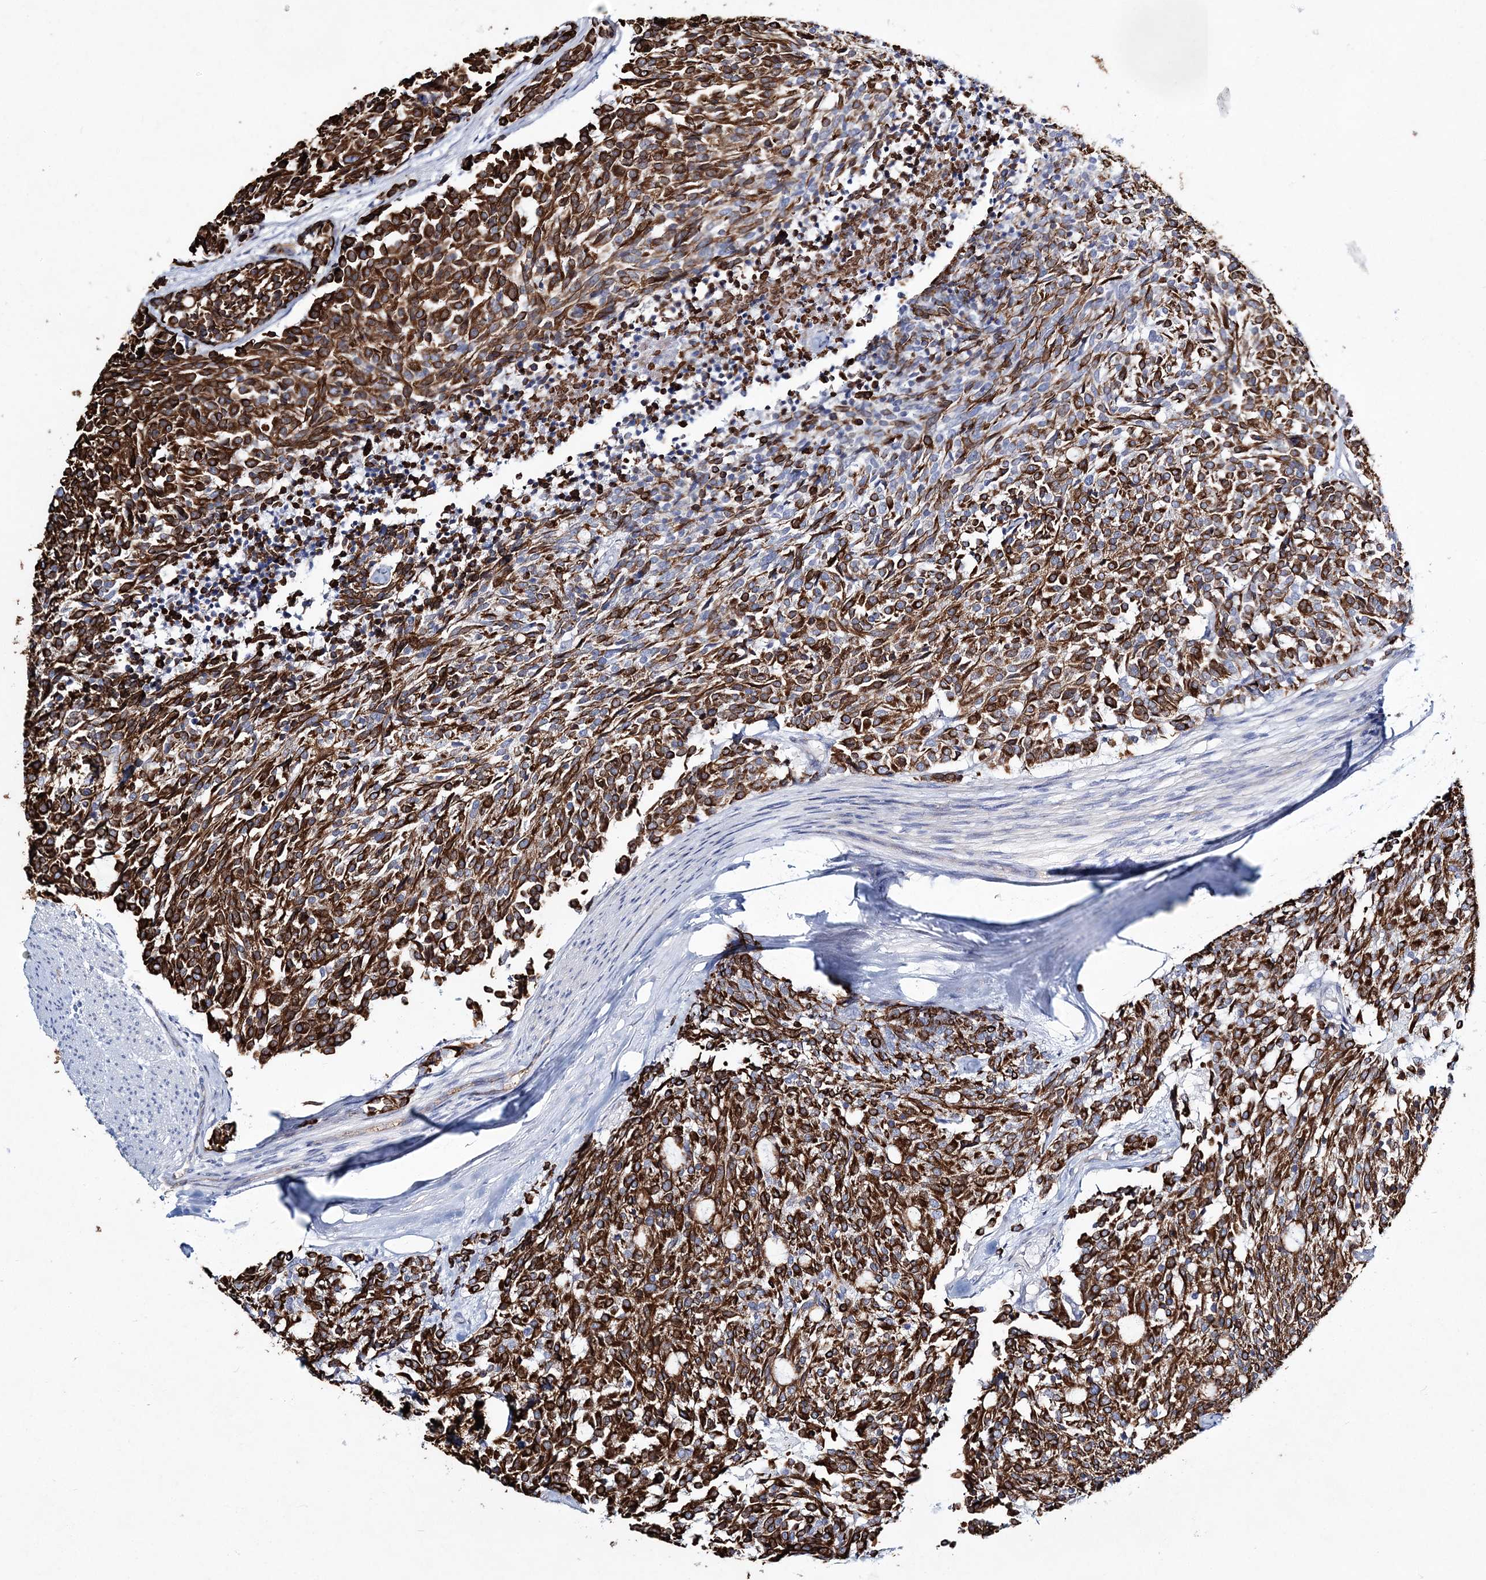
{"staining": {"intensity": "strong", "quantity": ">75%", "location": "cytoplasmic/membranous"}, "tissue": "carcinoid", "cell_type": "Tumor cells", "image_type": "cancer", "snomed": [{"axis": "morphology", "description": "Carcinoid, malignant, NOS"}, {"axis": "topography", "description": "Pancreas"}], "caption": "Protein staining reveals strong cytoplasmic/membranous expression in about >75% of tumor cells in carcinoid.", "gene": "ADGRL1", "patient": {"sex": "female", "age": 54}}